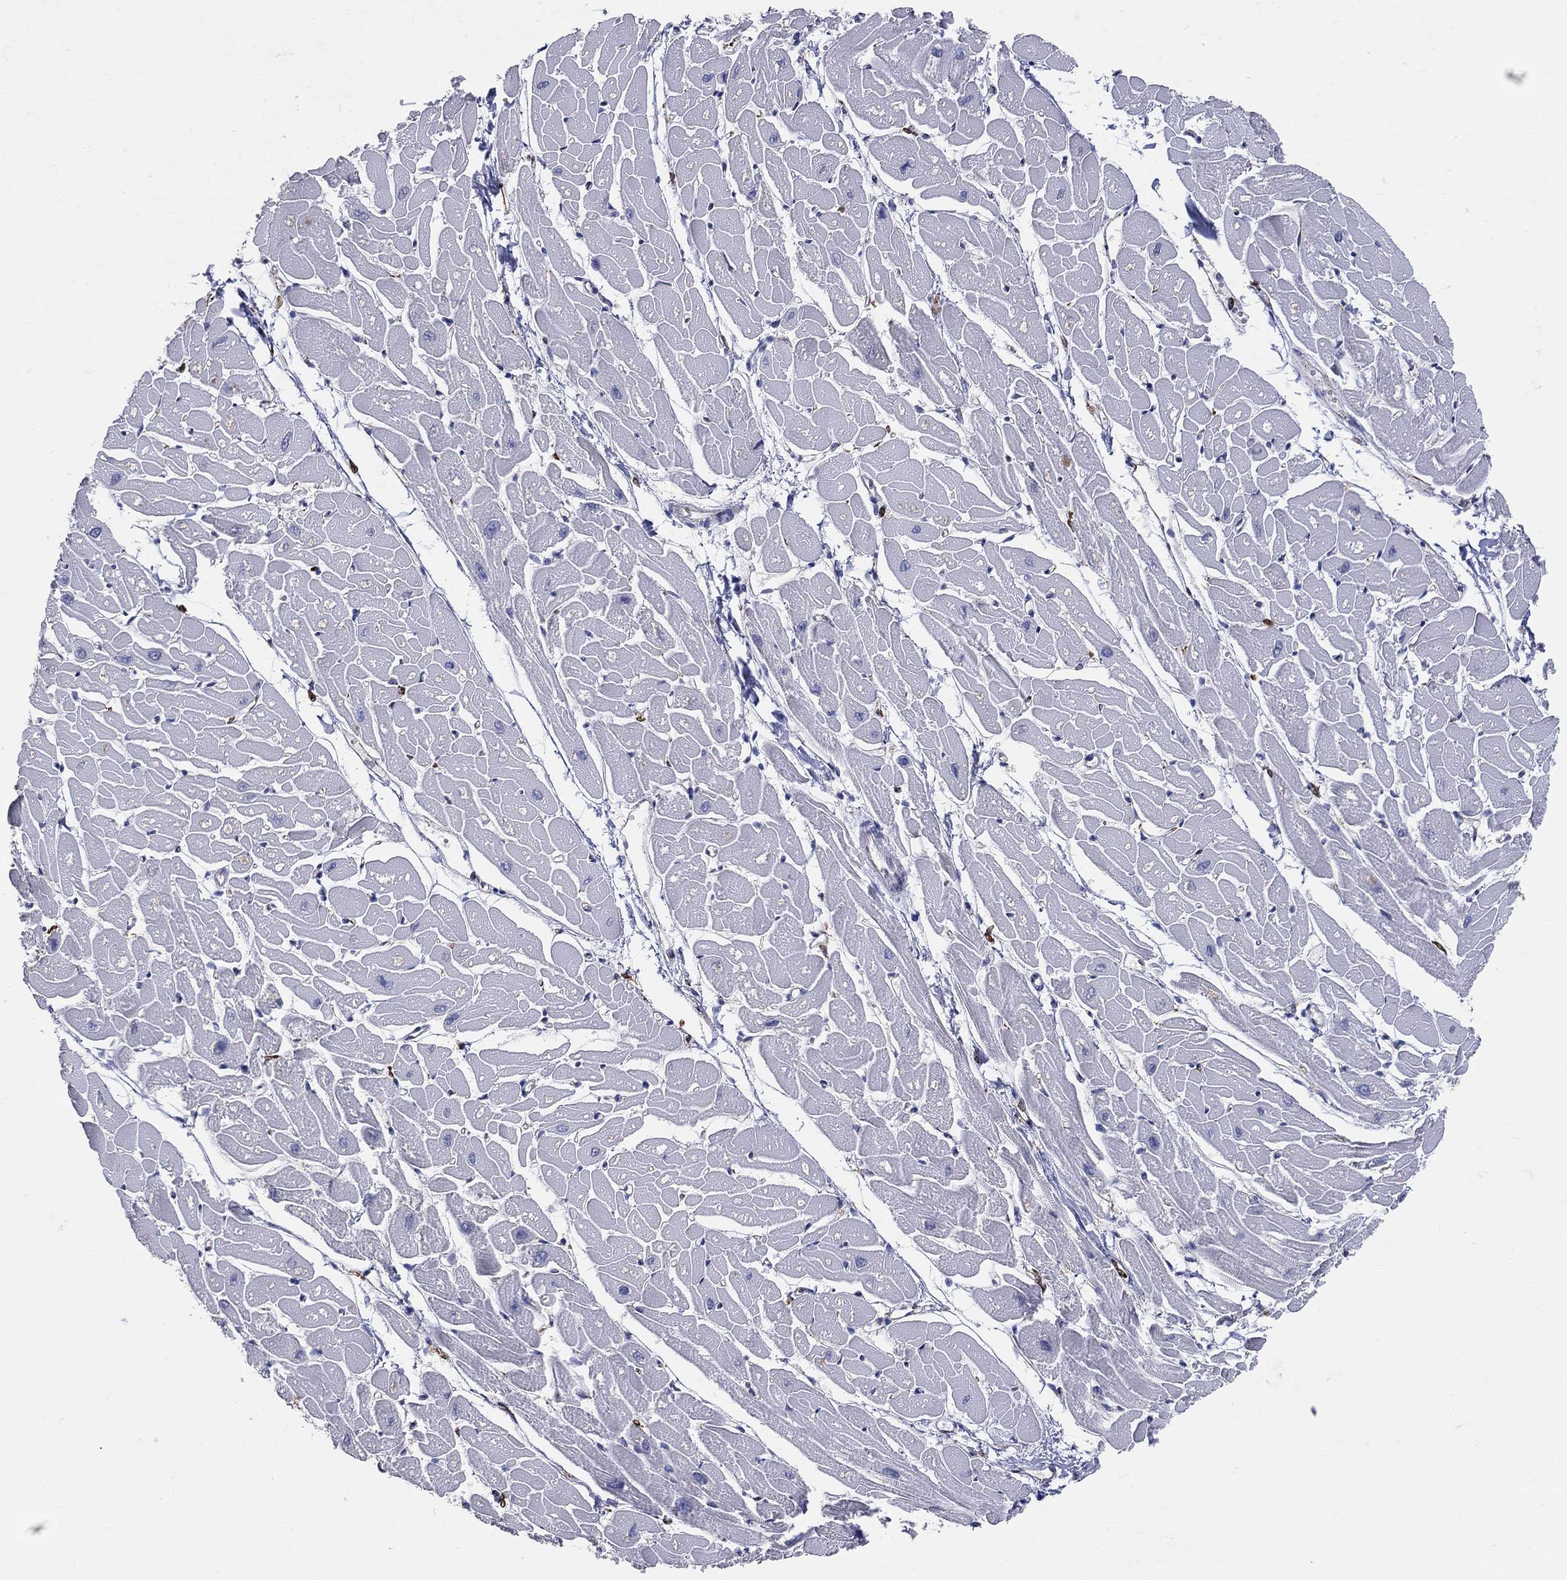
{"staining": {"intensity": "negative", "quantity": "none", "location": "none"}, "tissue": "heart muscle", "cell_type": "Cardiomyocytes", "image_type": "normal", "snomed": [{"axis": "morphology", "description": "Normal tissue, NOS"}, {"axis": "topography", "description": "Heart"}], "caption": "IHC micrograph of unremarkable heart muscle: heart muscle stained with DAB (3,3'-diaminobenzidine) shows no significant protein staining in cardiomyocytes. (Immunohistochemistry, brightfield microscopy, high magnification).", "gene": "CD74", "patient": {"sex": "male", "age": 57}}